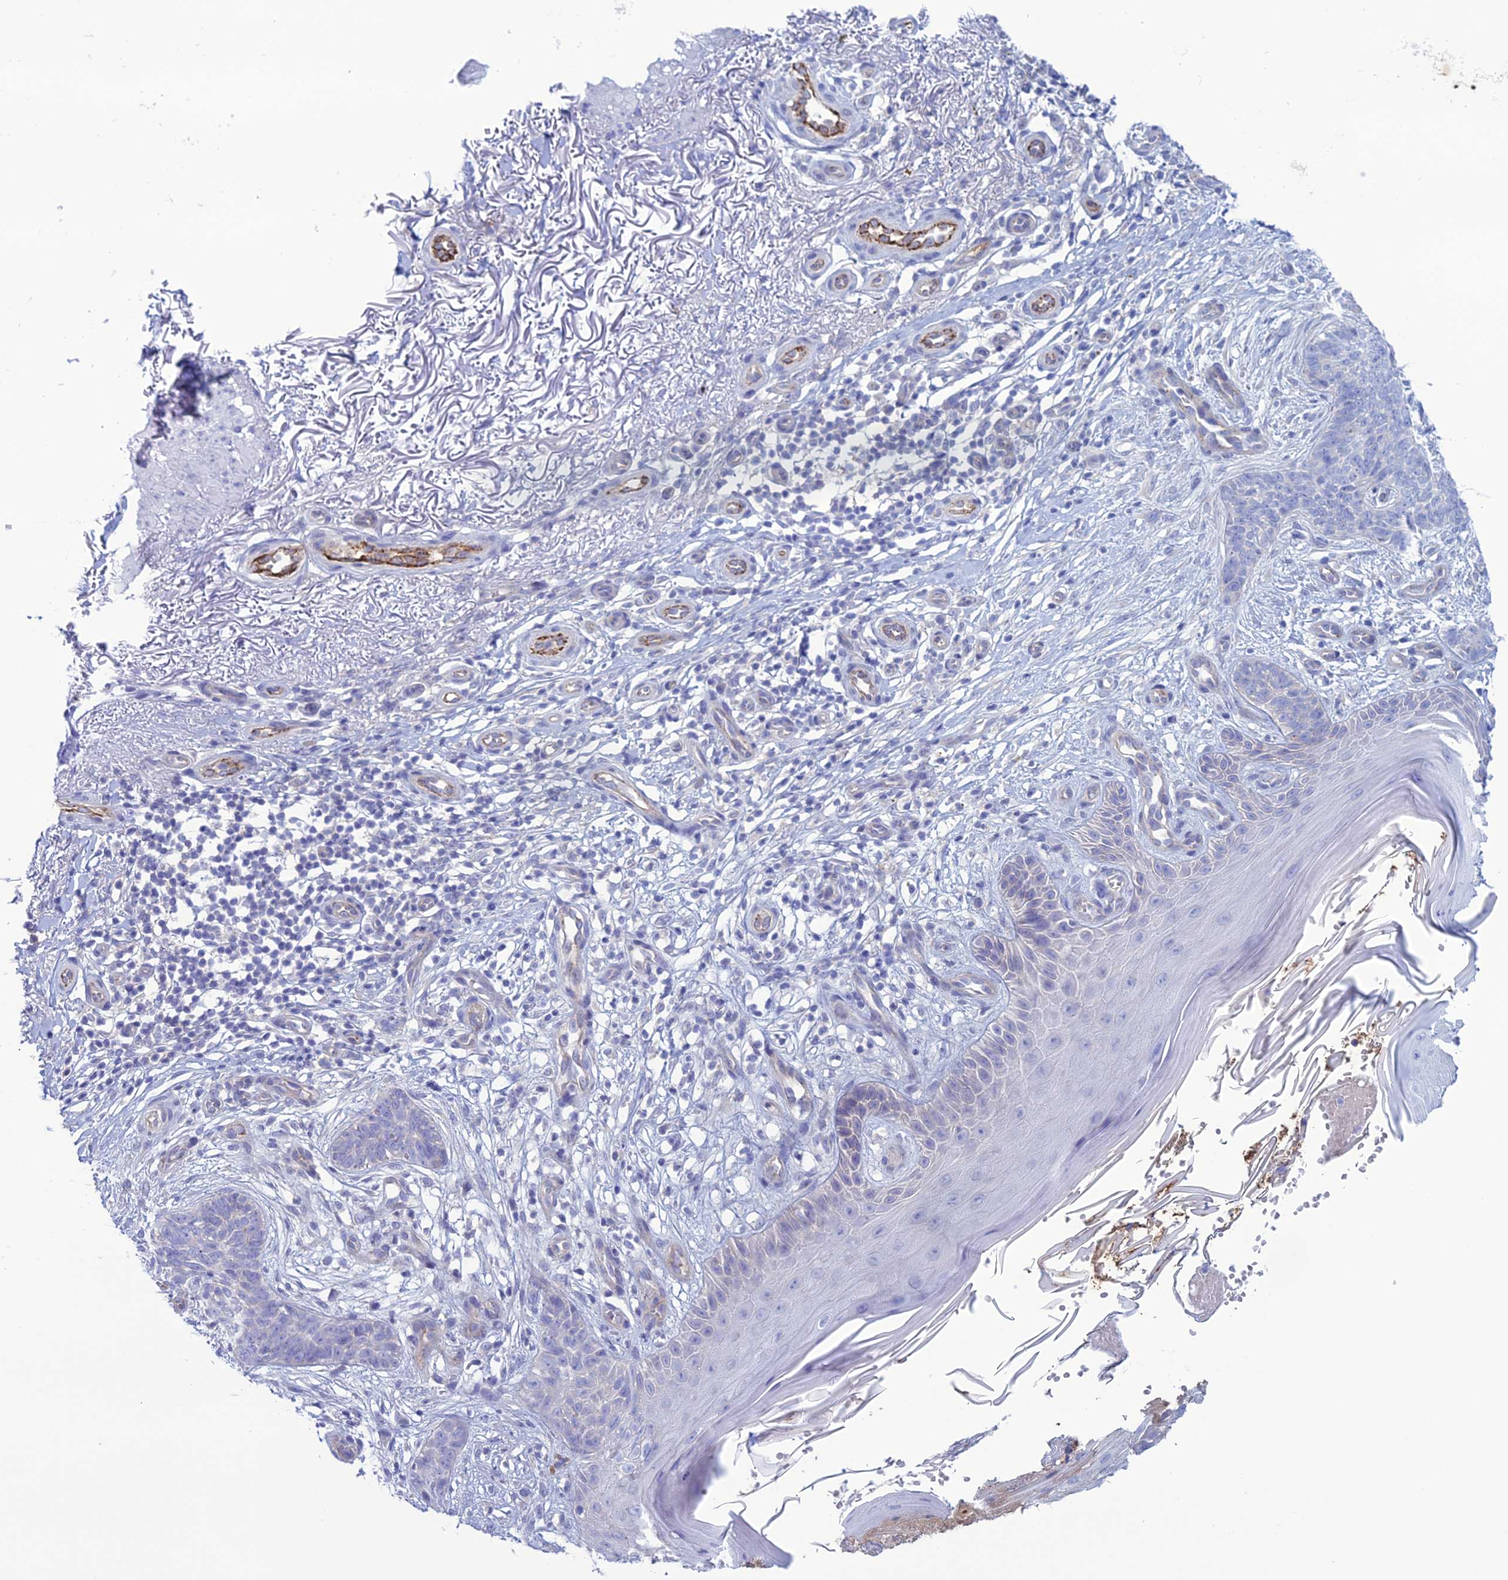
{"staining": {"intensity": "negative", "quantity": "none", "location": "none"}, "tissue": "skin cancer", "cell_type": "Tumor cells", "image_type": "cancer", "snomed": [{"axis": "morphology", "description": "Basal cell carcinoma"}, {"axis": "topography", "description": "Skin"}], "caption": "Immunohistochemical staining of basal cell carcinoma (skin) demonstrates no significant expression in tumor cells.", "gene": "CDC42EP5", "patient": {"sex": "female", "age": 82}}